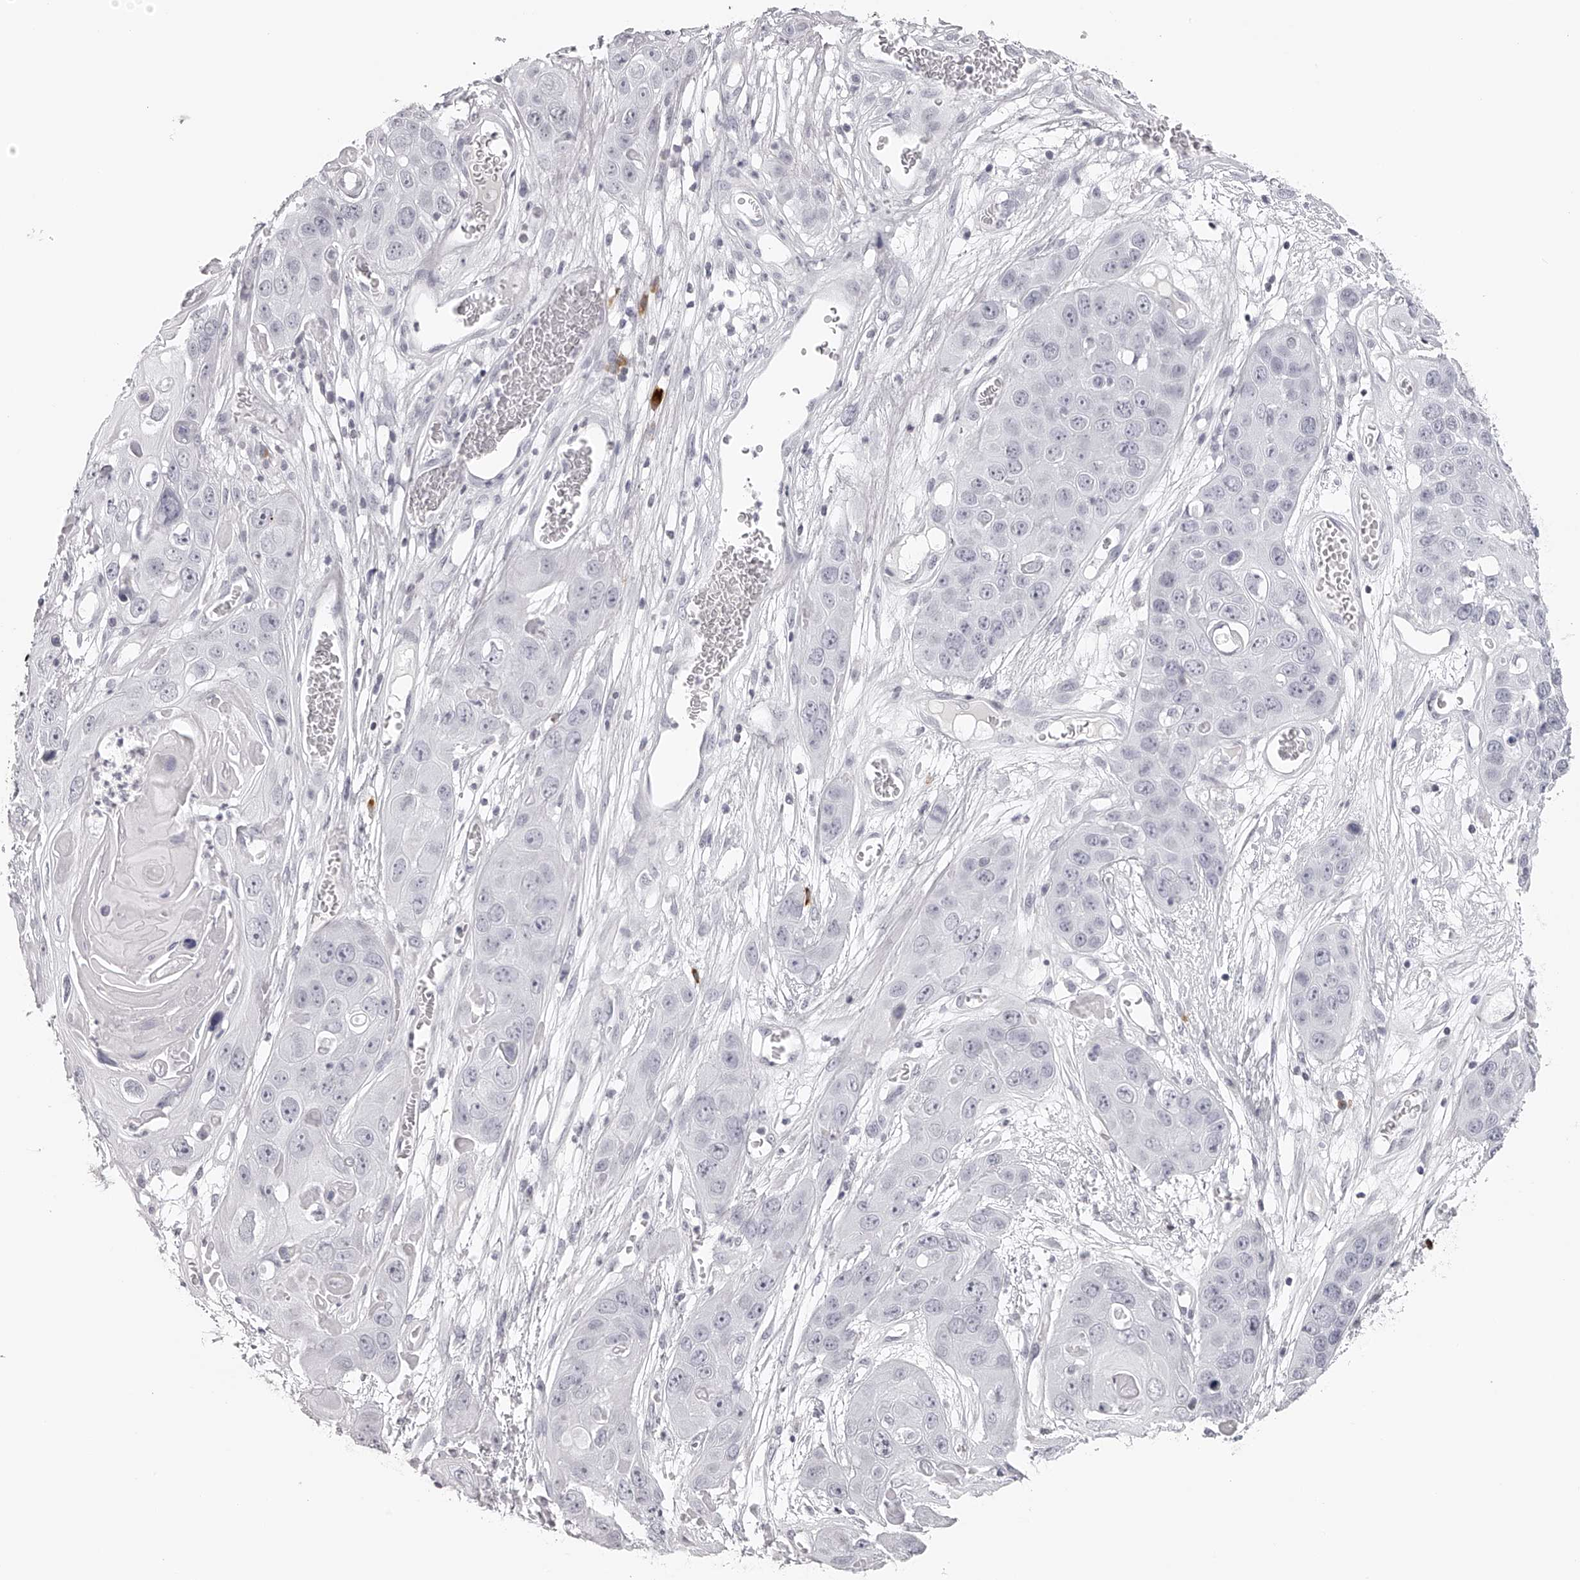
{"staining": {"intensity": "negative", "quantity": "none", "location": "none"}, "tissue": "skin cancer", "cell_type": "Tumor cells", "image_type": "cancer", "snomed": [{"axis": "morphology", "description": "Squamous cell carcinoma, NOS"}, {"axis": "topography", "description": "Skin"}], "caption": "Immunohistochemistry photomicrograph of skin squamous cell carcinoma stained for a protein (brown), which demonstrates no staining in tumor cells.", "gene": "SEC11C", "patient": {"sex": "male", "age": 55}}